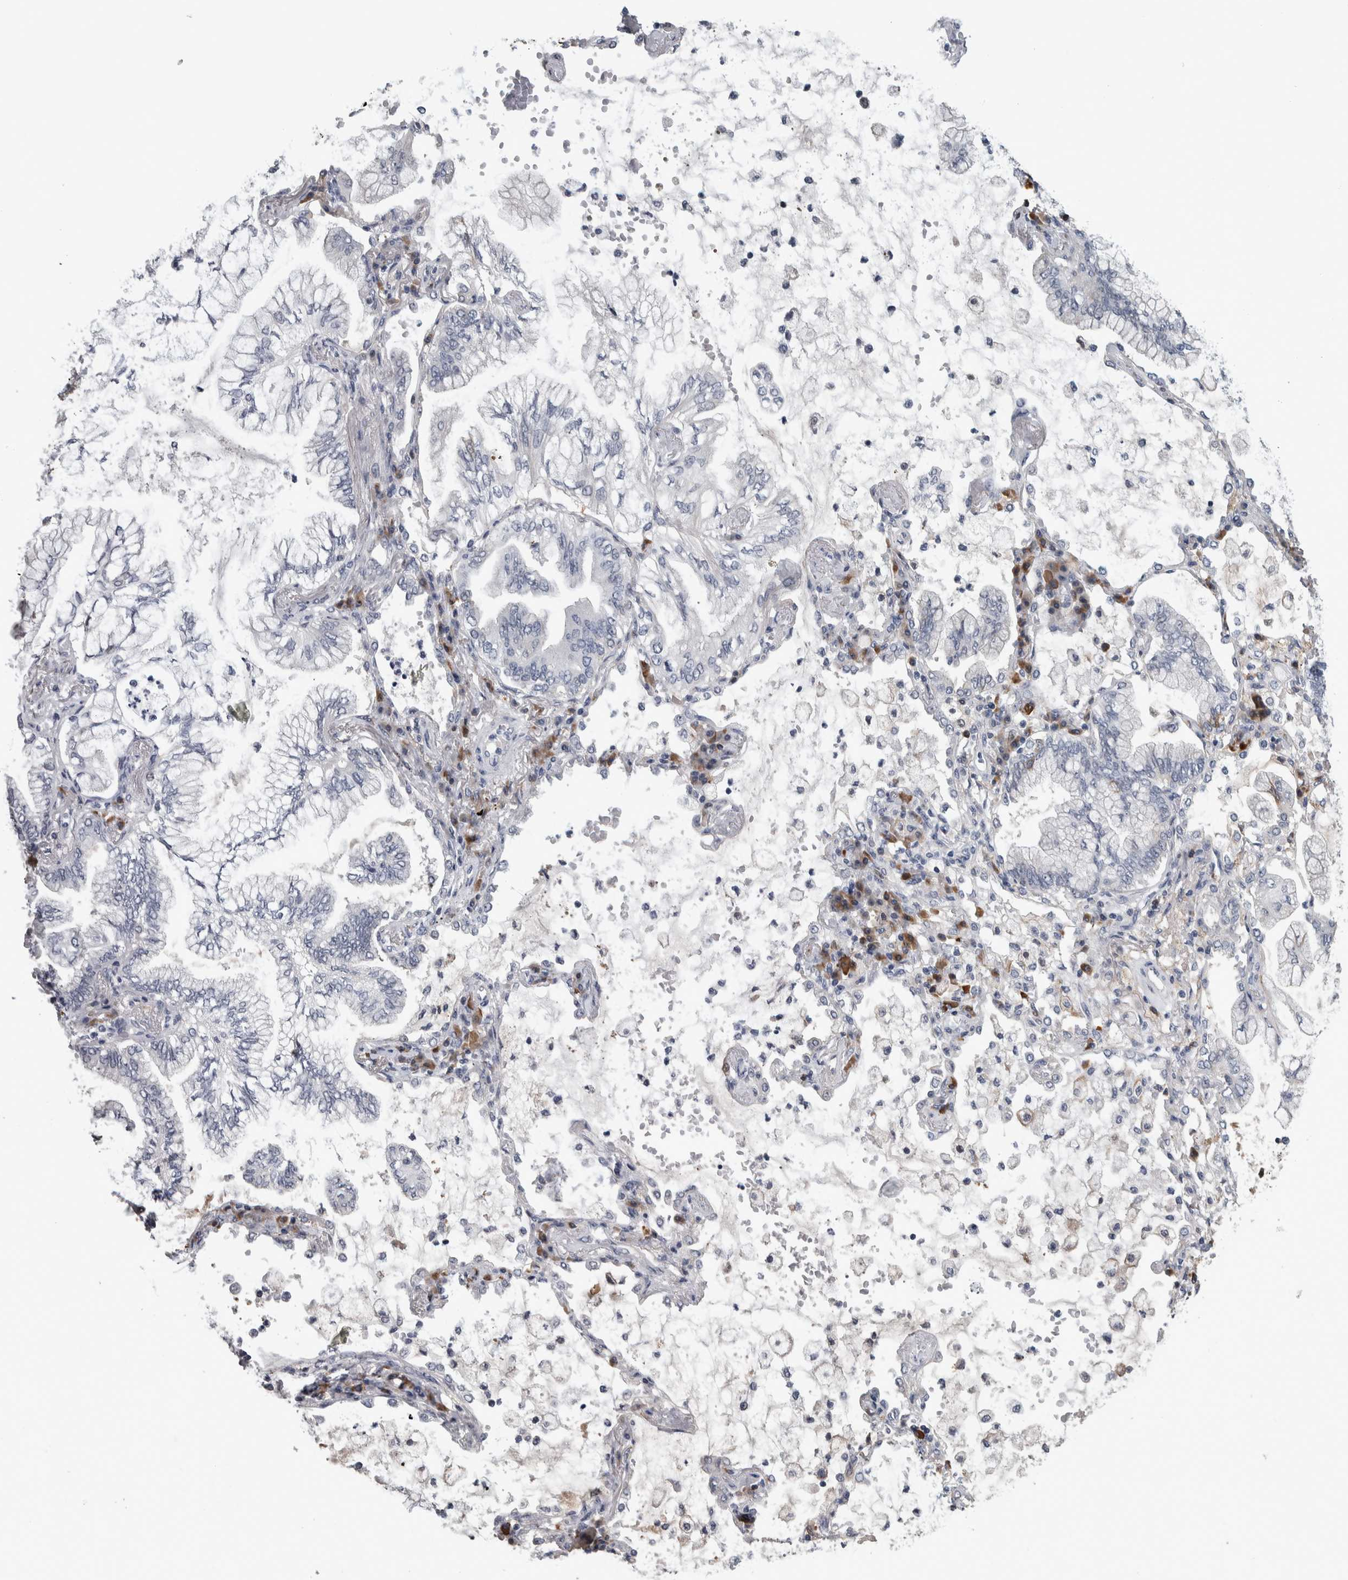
{"staining": {"intensity": "negative", "quantity": "none", "location": "none"}, "tissue": "lung cancer", "cell_type": "Tumor cells", "image_type": "cancer", "snomed": [{"axis": "morphology", "description": "Adenocarcinoma, NOS"}, {"axis": "topography", "description": "Lung"}], "caption": "Lung cancer (adenocarcinoma) was stained to show a protein in brown. There is no significant staining in tumor cells.", "gene": "CAVIN4", "patient": {"sex": "female", "age": 70}}